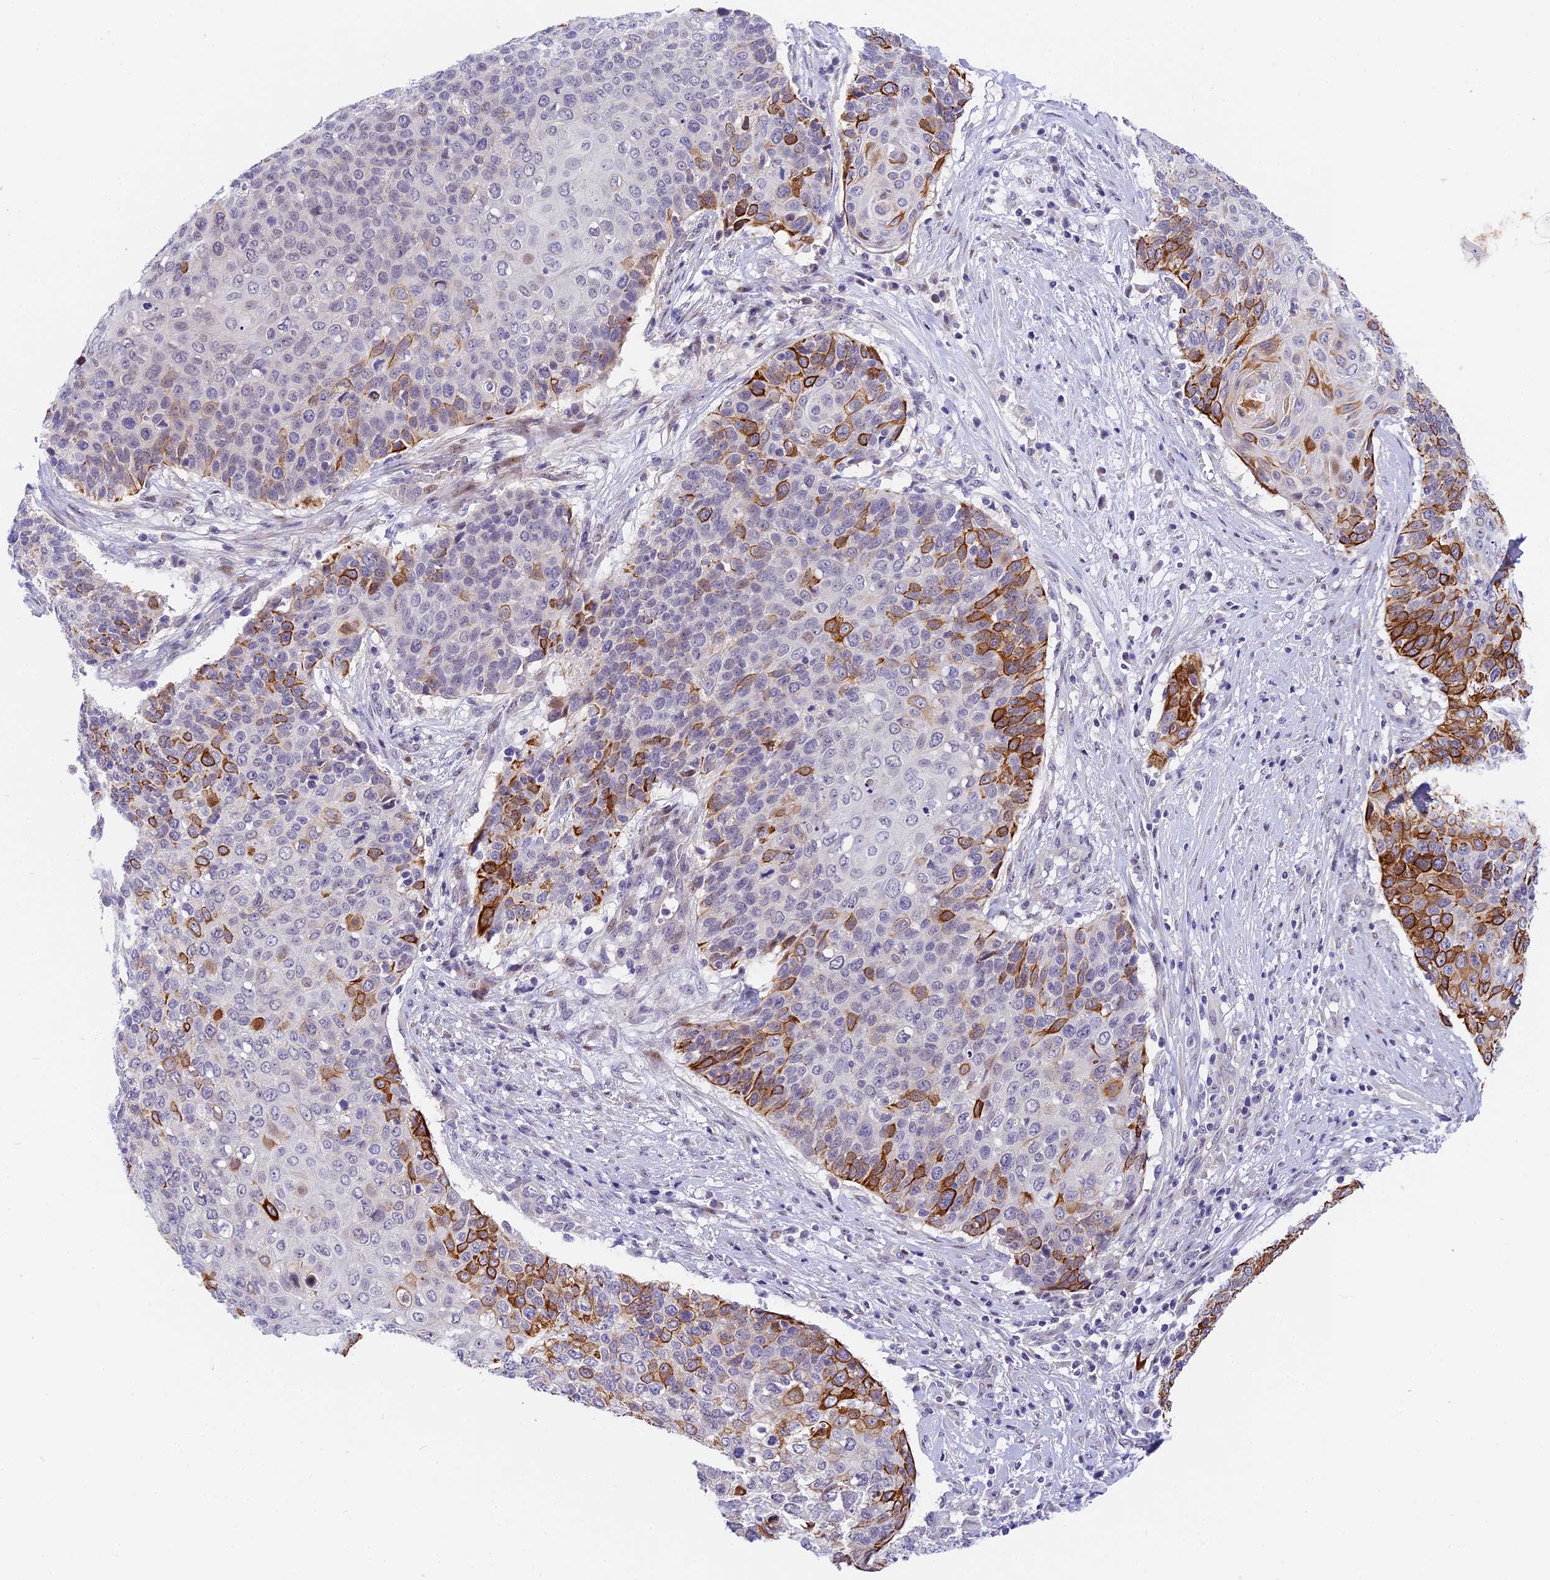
{"staining": {"intensity": "moderate", "quantity": "25%-75%", "location": "cytoplasmic/membranous"}, "tissue": "cervical cancer", "cell_type": "Tumor cells", "image_type": "cancer", "snomed": [{"axis": "morphology", "description": "Squamous cell carcinoma, NOS"}, {"axis": "topography", "description": "Cervix"}], "caption": "Immunohistochemistry (DAB (3,3'-diaminobenzidine)) staining of human cervical cancer (squamous cell carcinoma) exhibits moderate cytoplasmic/membranous protein positivity in approximately 25%-75% of tumor cells.", "gene": "MIDN", "patient": {"sex": "female", "age": 39}}